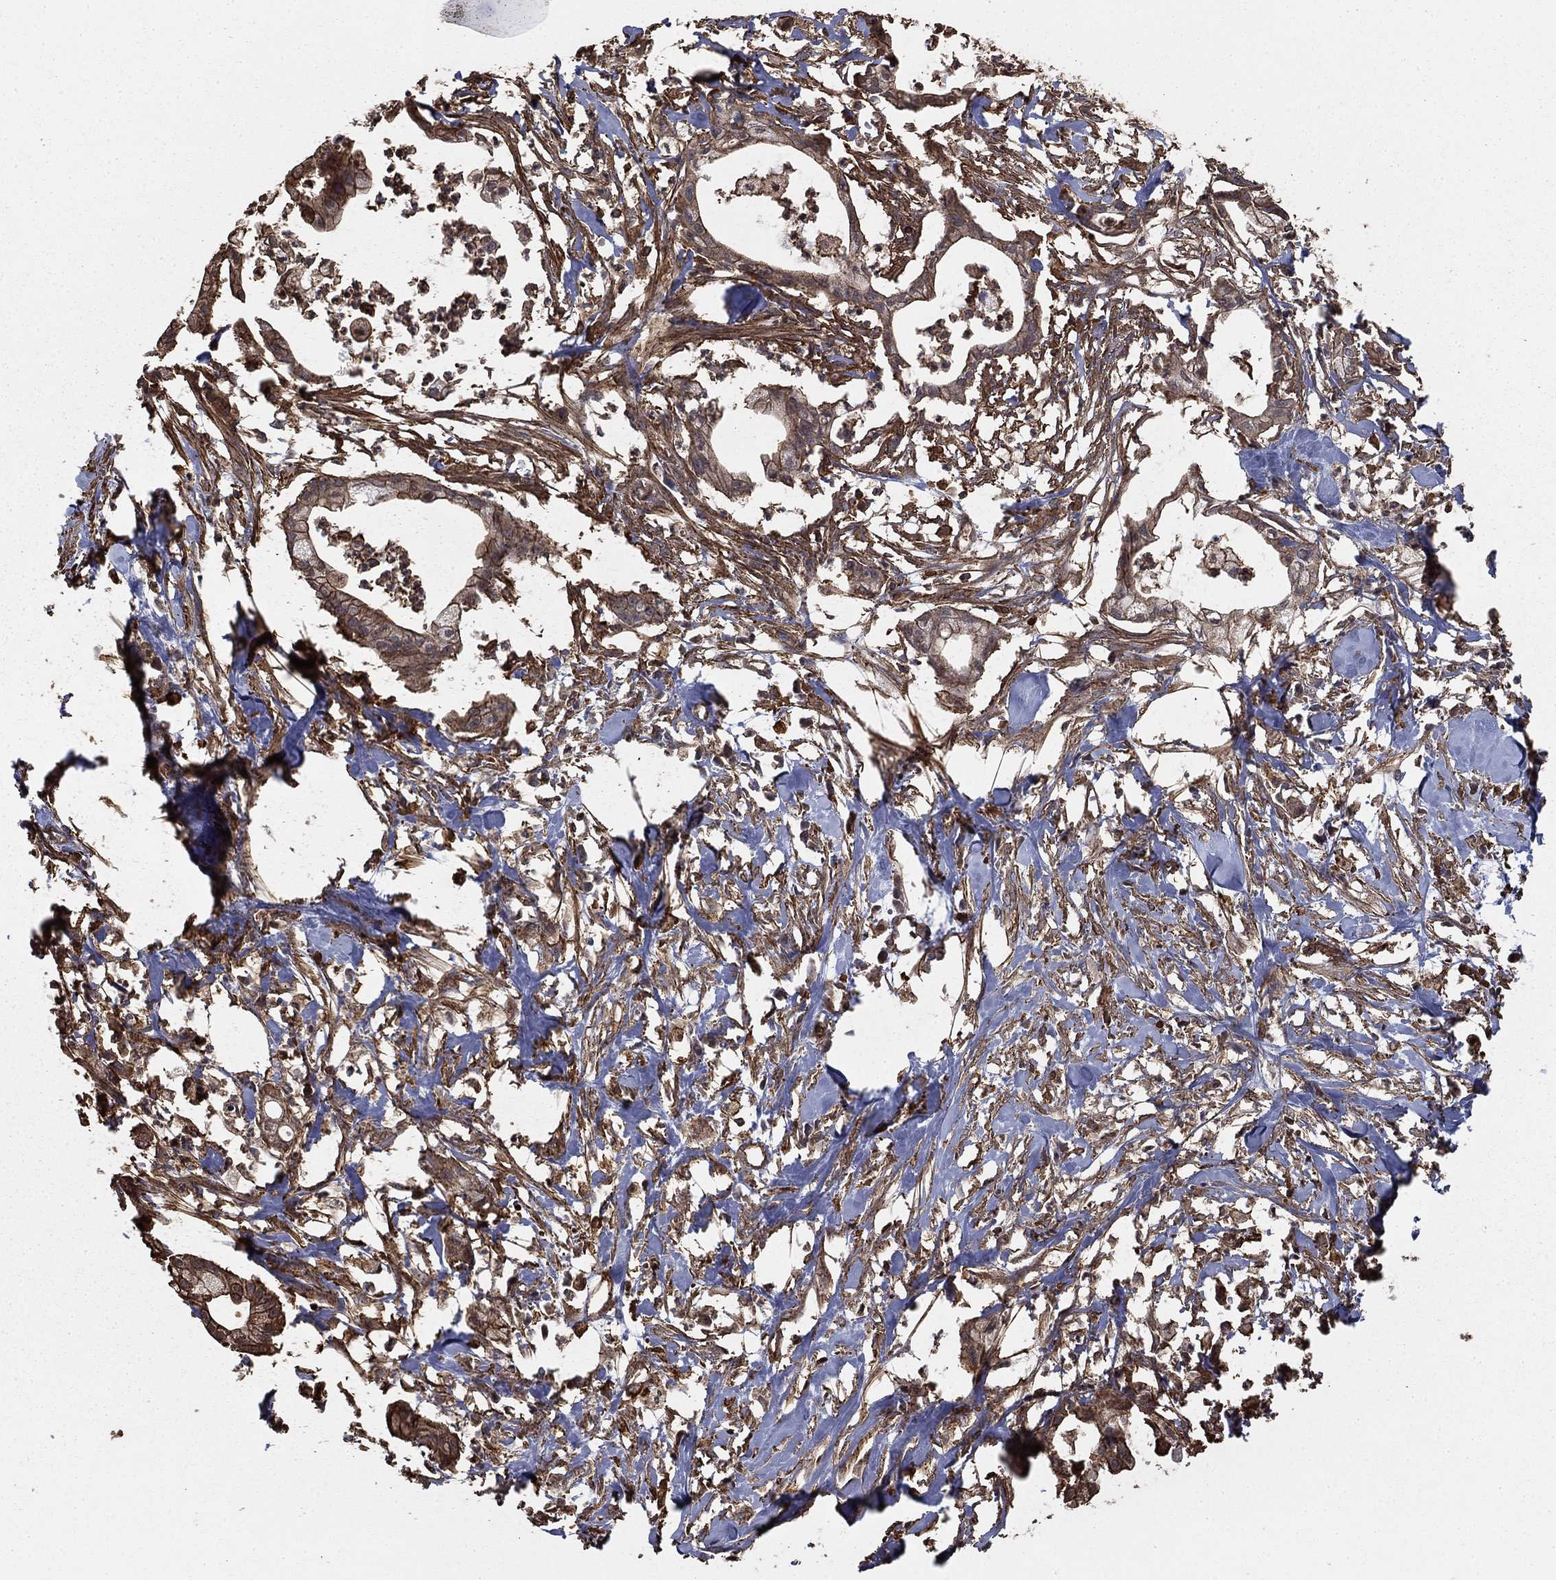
{"staining": {"intensity": "weak", "quantity": "<25%", "location": "cytoplasmic/membranous"}, "tissue": "pancreatic cancer", "cell_type": "Tumor cells", "image_type": "cancer", "snomed": [{"axis": "morphology", "description": "Normal tissue, NOS"}, {"axis": "morphology", "description": "Adenocarcinoma, NOS"}, {"axis": "topography", "description": "Pancreas"}], "caption": "Tumor cells show no significant positivity in pancreatic cancer (adenocarcinoma).", "gene": "HABP4", "patient": {"sex": "female", "age": 58}}